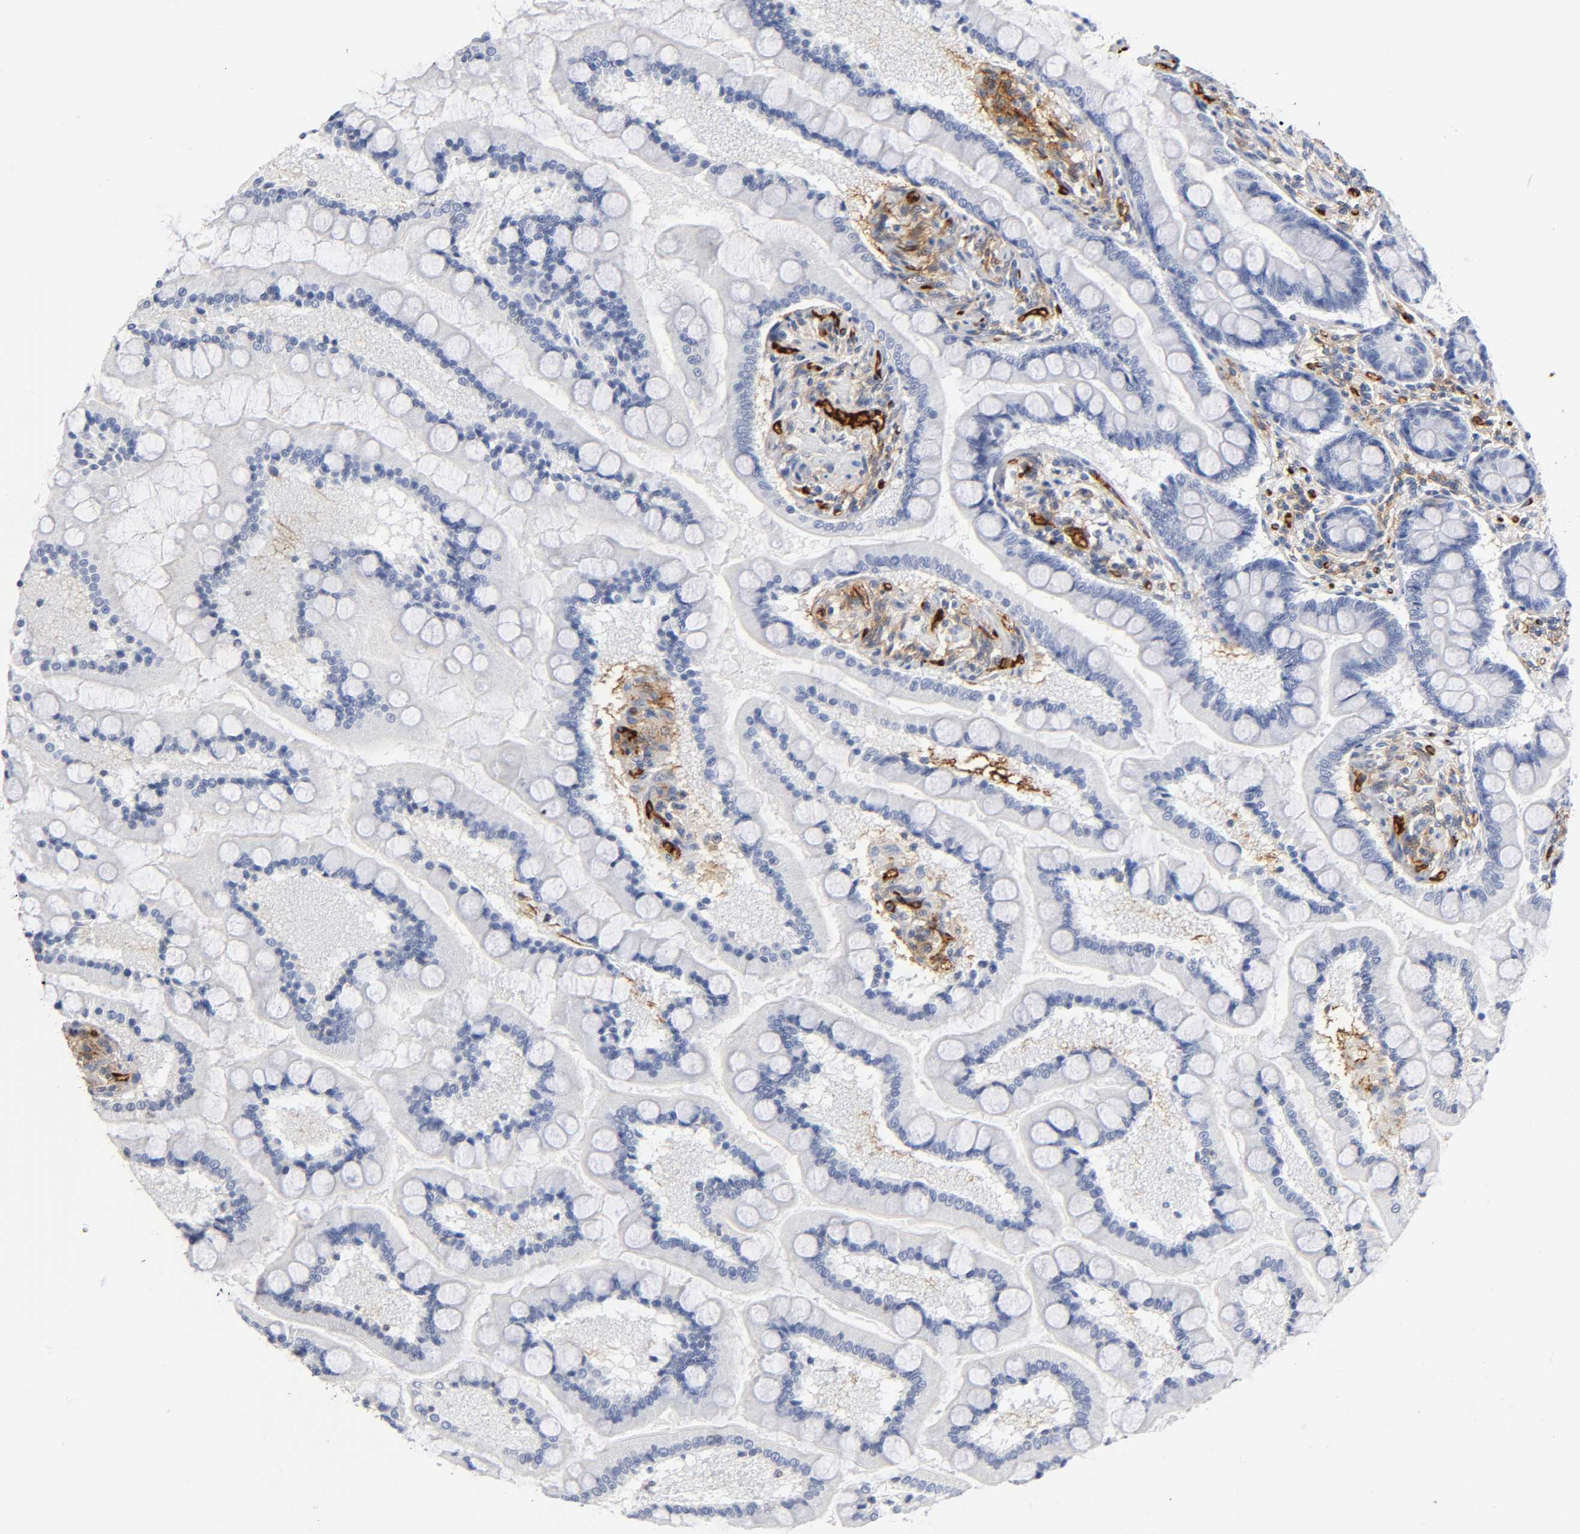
{"staining": {"intensity": "negative", "quantity": "none", "location": "none"}, "tissue": "small intestine", "cell_type": "Glandular cells", "image_type": "normal", "snomed": [{"axis": "morphology", "description": "Normal tissue, NOS"}, {"axis": "topography", "description": "Small intestine"}], "caption": "A micrograph of small intestine stained for a protein shows no brown staining in glandular cells.", "gene": "ICAM1", "patient": {"sex": "male", "age": 41}}